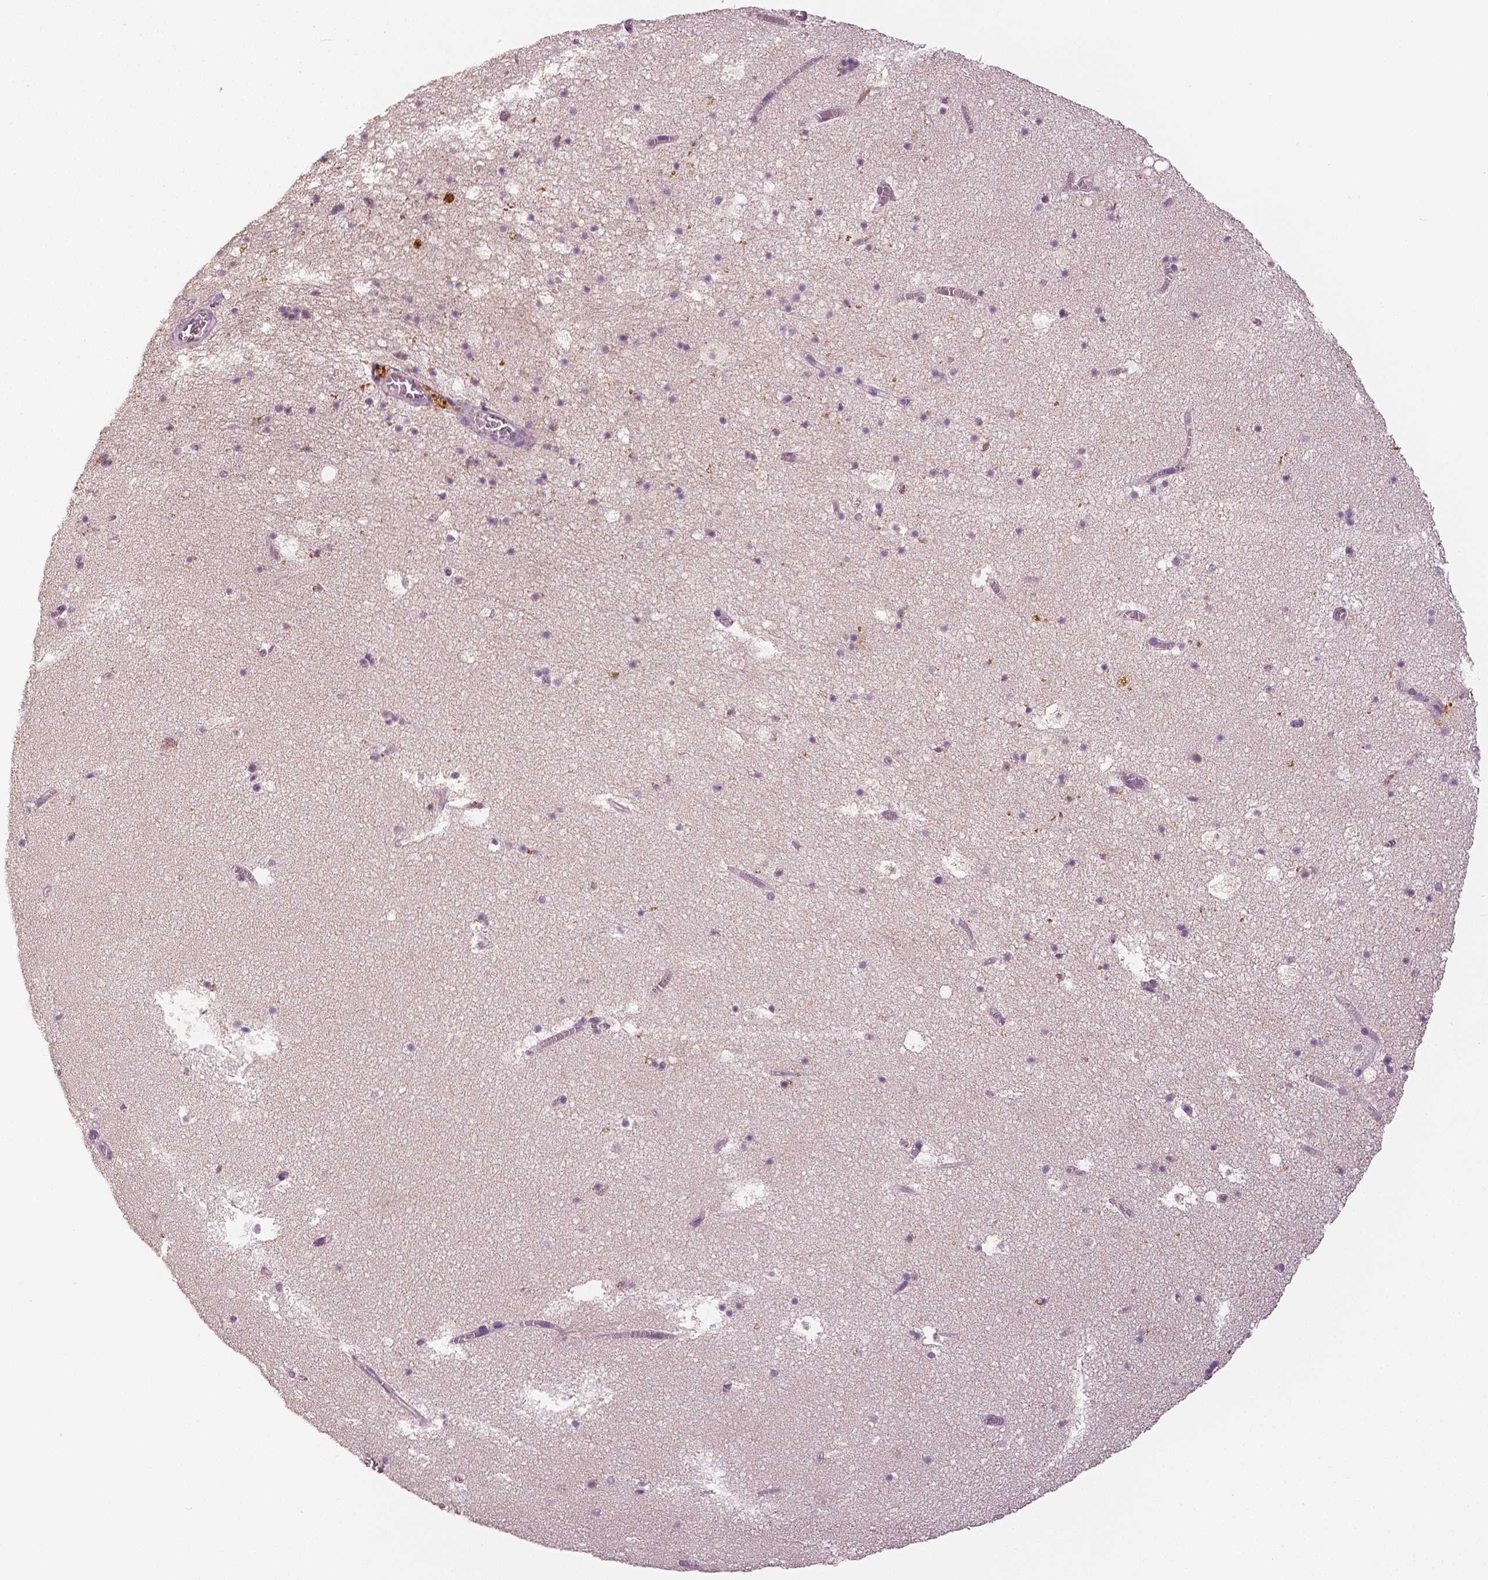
{"staining": {"intensity": "negative", "quantity": "none", "location": "none"}, "tissue": "hippocampus", "cell_type": "Glial cells", "image_type": "normal", "snomed": [{"axis": "morphology", "description": "Normal tissue, NOS"}, {"axis": "topography", "description": "Hippocampus"}], "caption": "Immunohistochemical staining of benign hippocampus shows no significant expression in glial cells. (DAB IHC, high magnification).", "gene": "MKI67", "patient": {"sex": "female", "age": 42}}